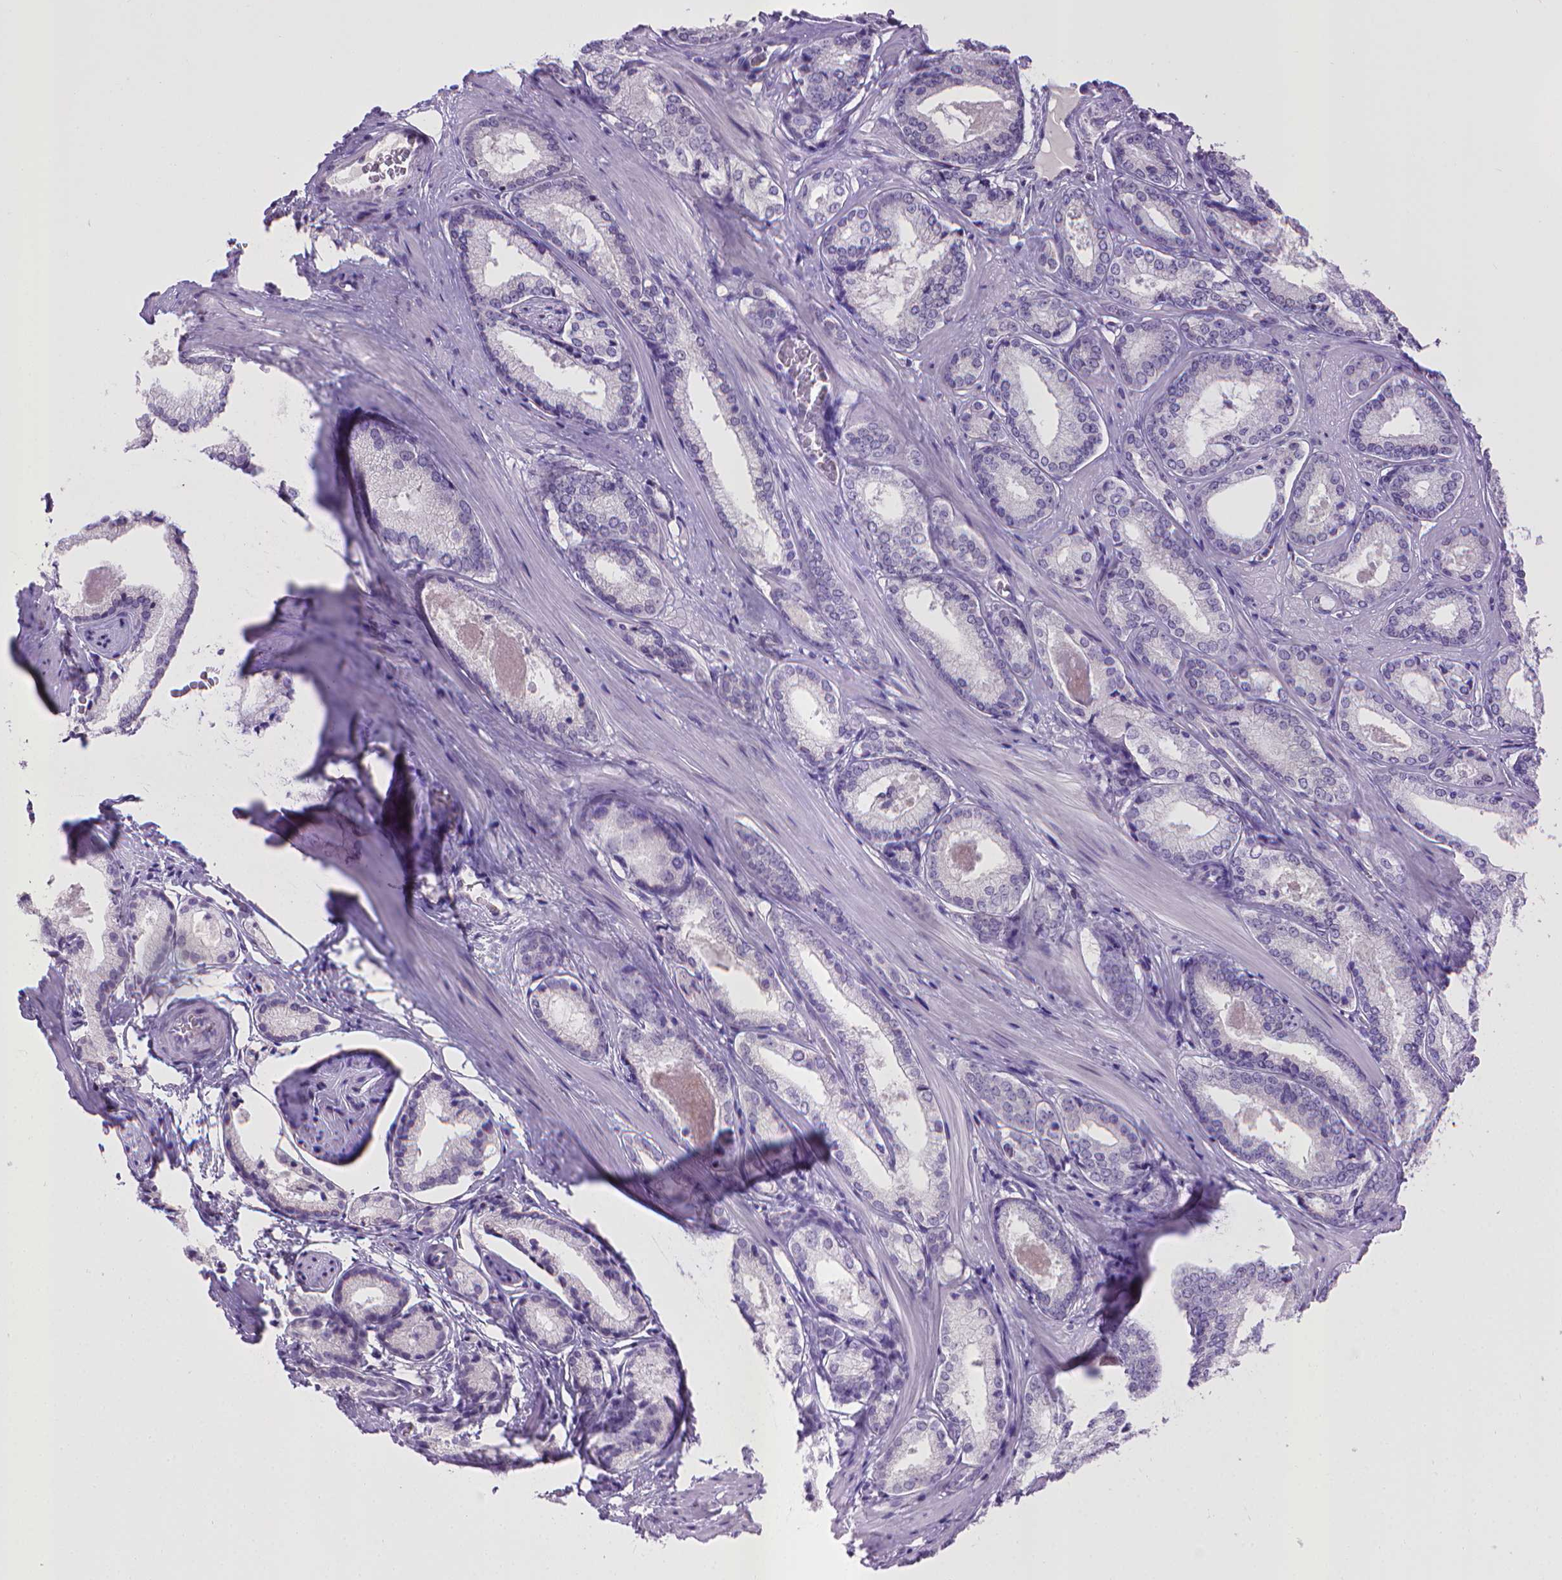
{"staining": {"intensity": "negative", "quantity": "none", "location": "none"}, "tissue": "prostate cancer", "cell_type": "Tumor cells", "image_type": "cancer", "snomed": [{"axis": "morphology", "description": "Adenocarcinoma, Low grade"}, {"axis": "topography", "description": "Prostate"}], "caption": "Immunohistochemistry micrograph of human prostate cancer stained for a protein (brown), which reveals no staining in tumor cells. (Immunohistochemistry (ihc), brightfield microscopy, high magnification).", "gene": "KMO", "patient": {"sex": "male", "age": 56}}